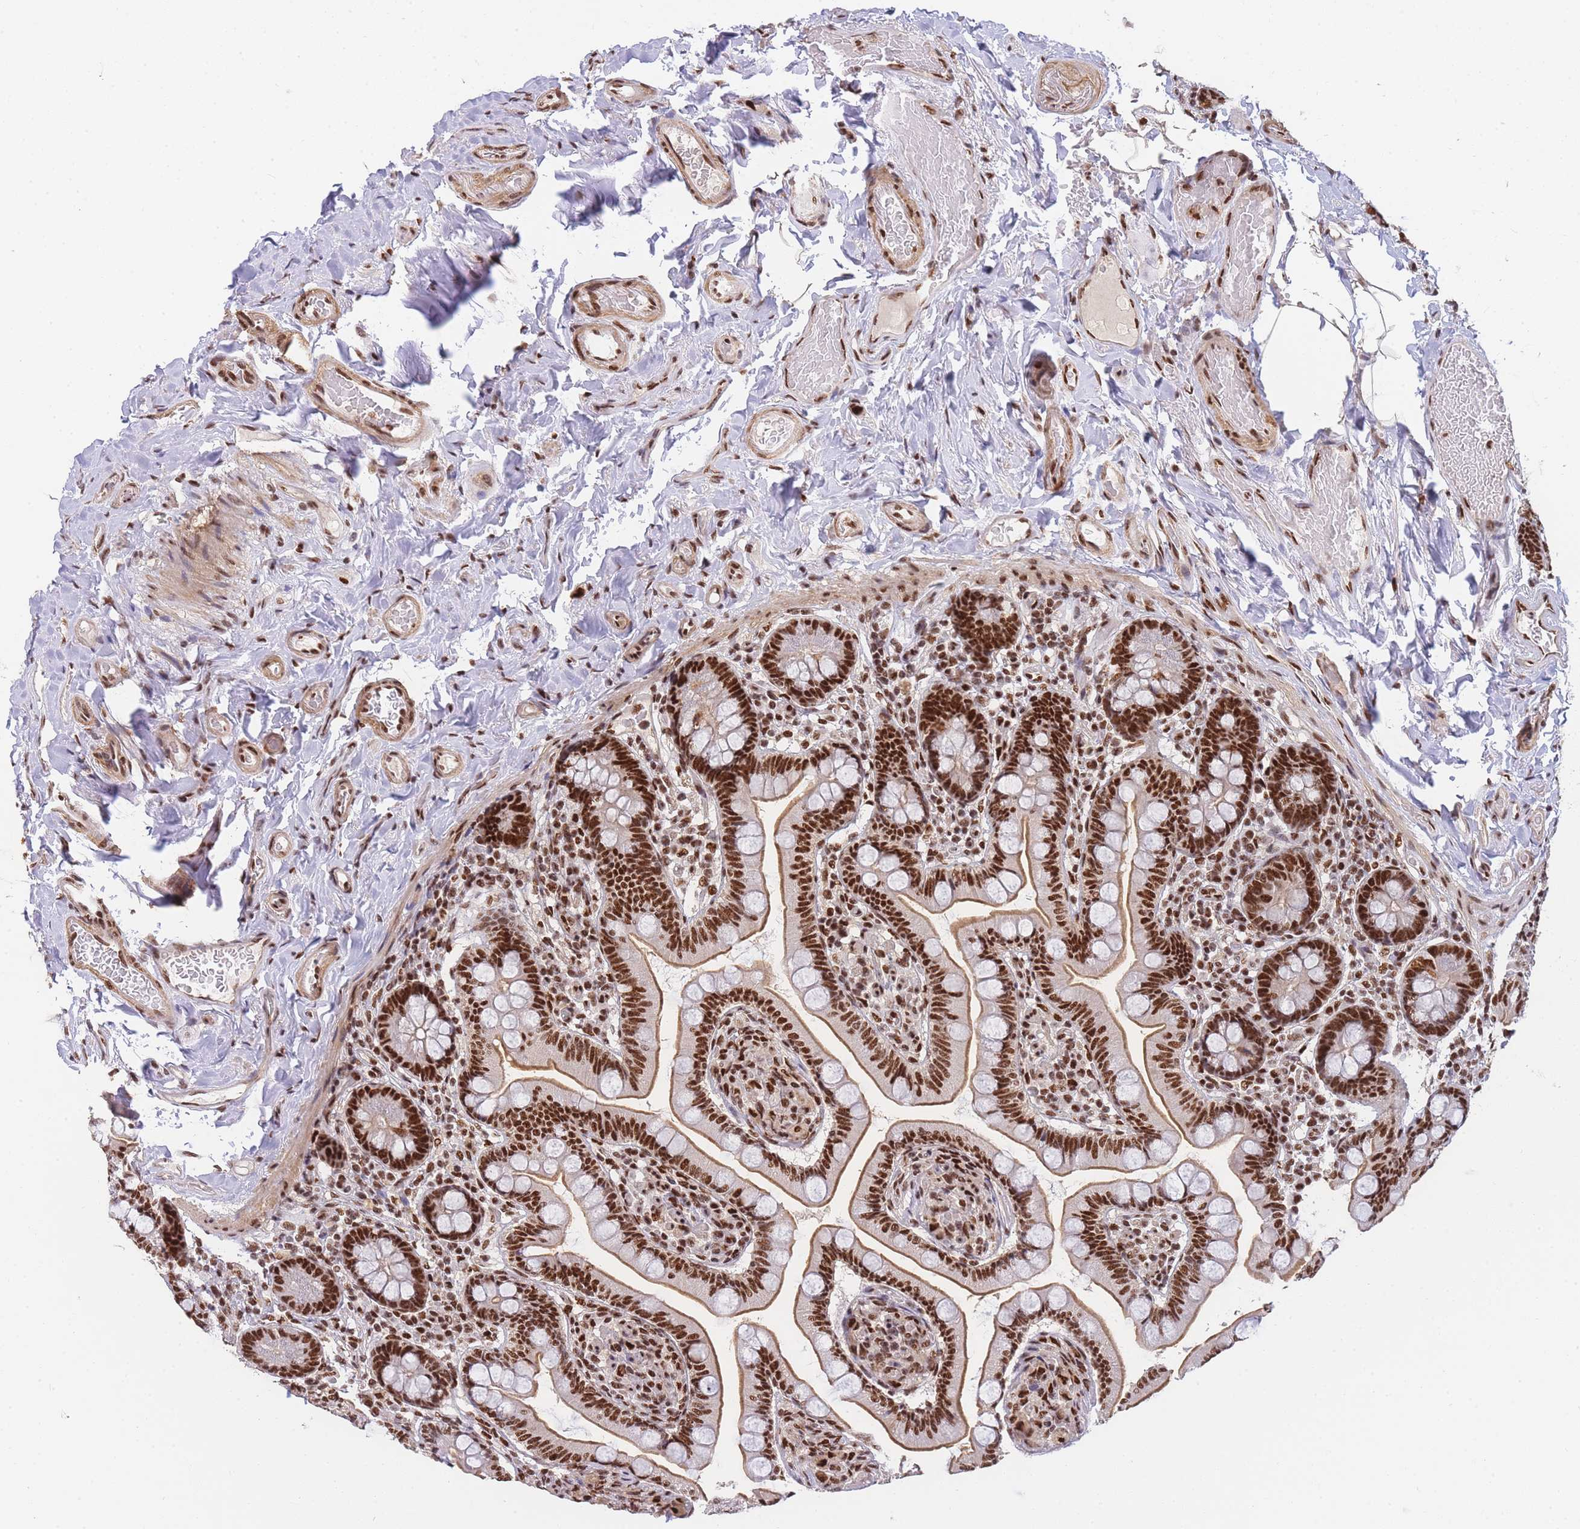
{"staining": {"intensity": "strong", "quantity": ">75%", "location": "cytoplasmic/membranous,nuclear"}, "tissue": "small intestine", "cell_type": "Glandular cells", "image_type": "normal", "snomed": [{"axis": "morphology", "description": "Normal tissue, NOS"}, {"axis": "topography", "description": "Small intestine"}], "caption": "Small intestine stained with immunohistochemistry (IHC) reveals strong cytoplasmic/membranous,nuclear staining in about >75% of glandular cells.", "gene": "PRKDC", "patient": {"sex": "female", "age": 64}}